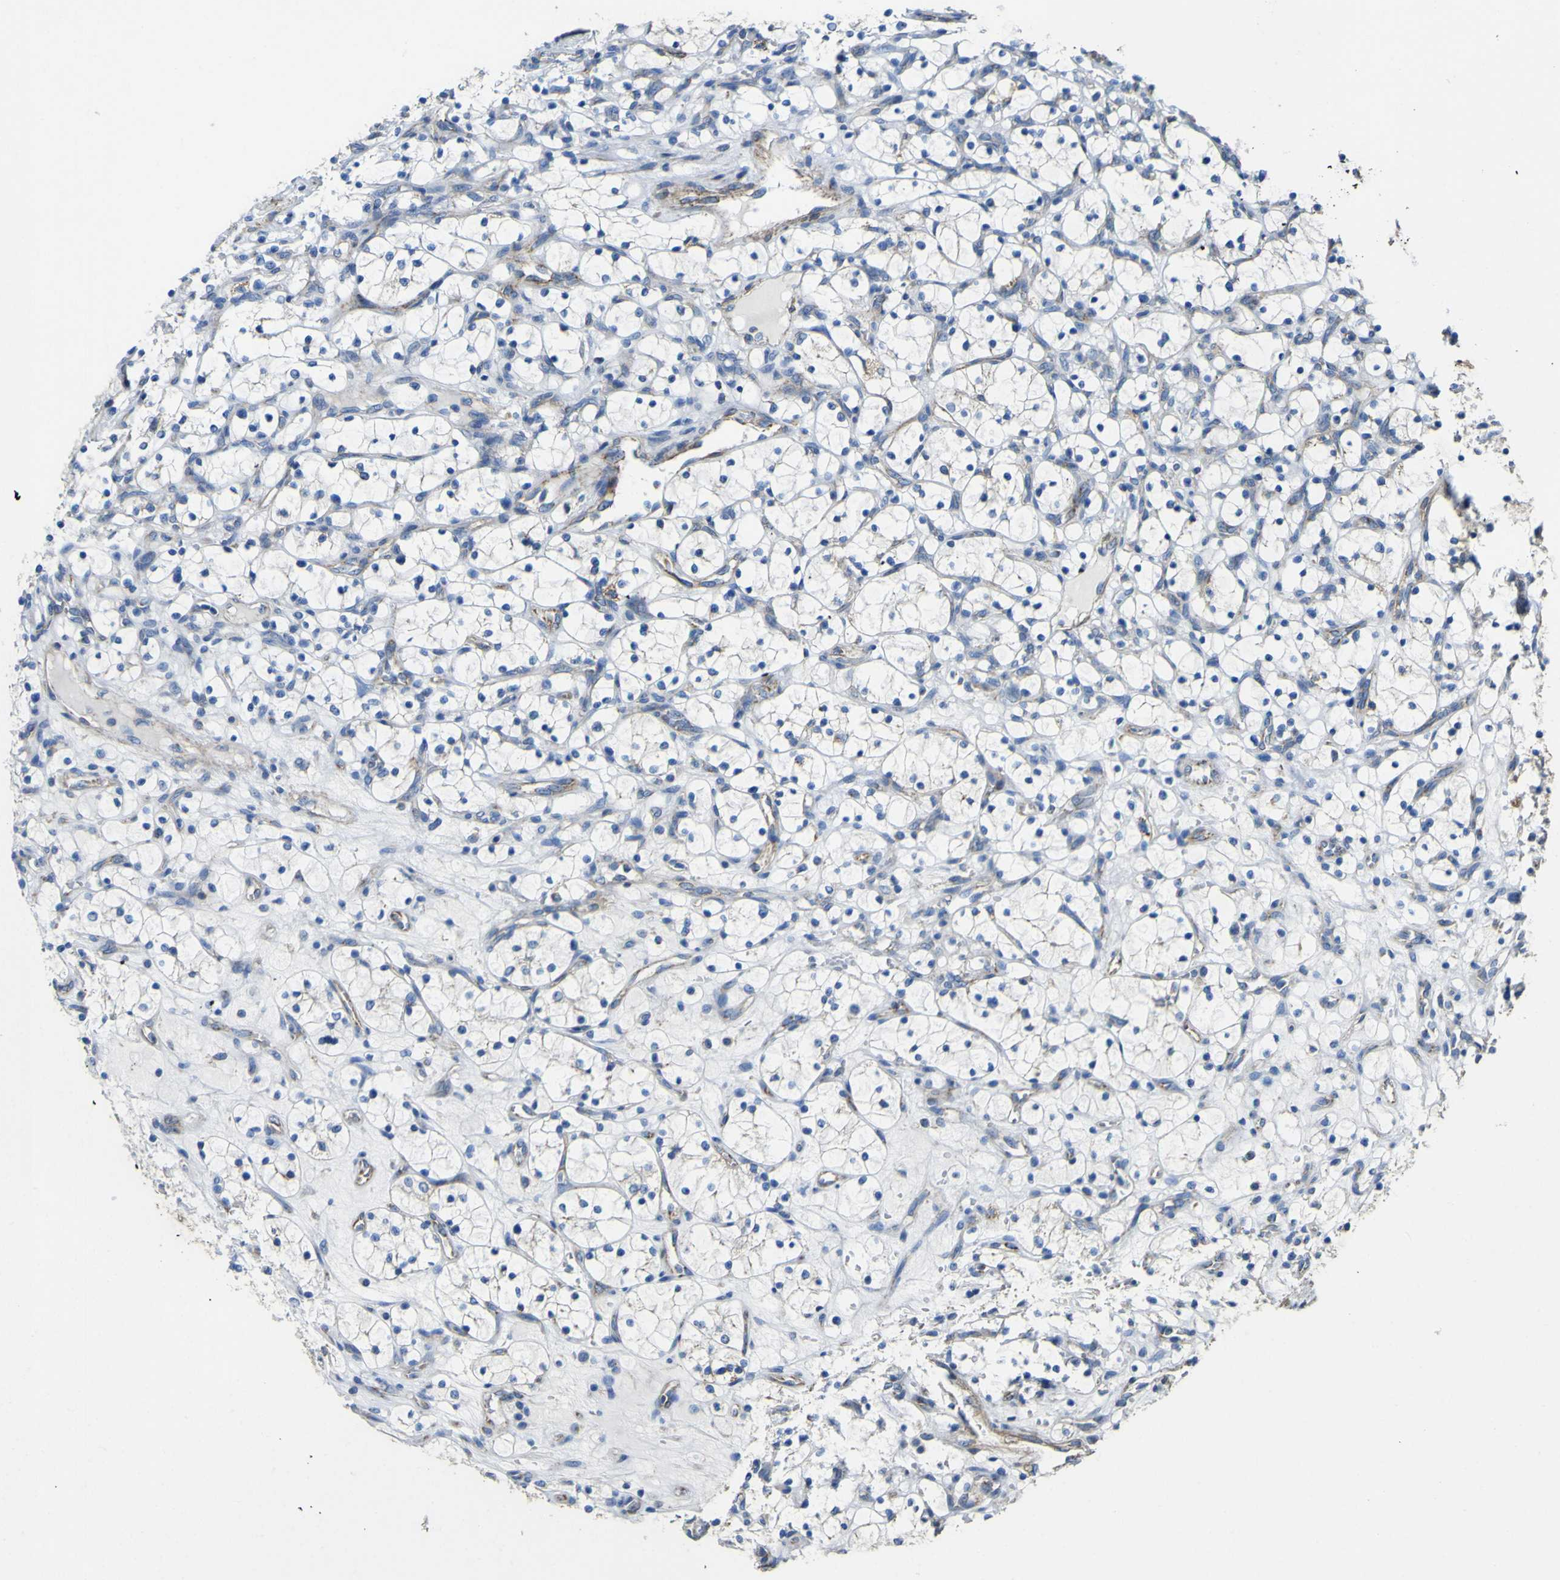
{"staining": {"intensity": "negative", "quantity": "none", "location": "none"}, "tissue": "renal cancer", "cell_type": "Tumor cells", "image_type": "cancer", "snomed": [{"axis": "morphology", "description": "Adenocarcinoma, NOS"}, {"axis": "topography", "description": "Kidney"}], "caption": "DAB (3,3'-diaminobenzidine) immunohistochemical staining of renal cancer exhibits no significant expression in tumor cells. The staining was performed using DAB (3,3'-diaminobenzidine) to visualize the protein expression in brown, while the nuclei were stained in blue with hematoxylin (Magnification: 20x).", "gene": "ALDH18A1", "patient": {"sex": "female", "age": 69}}